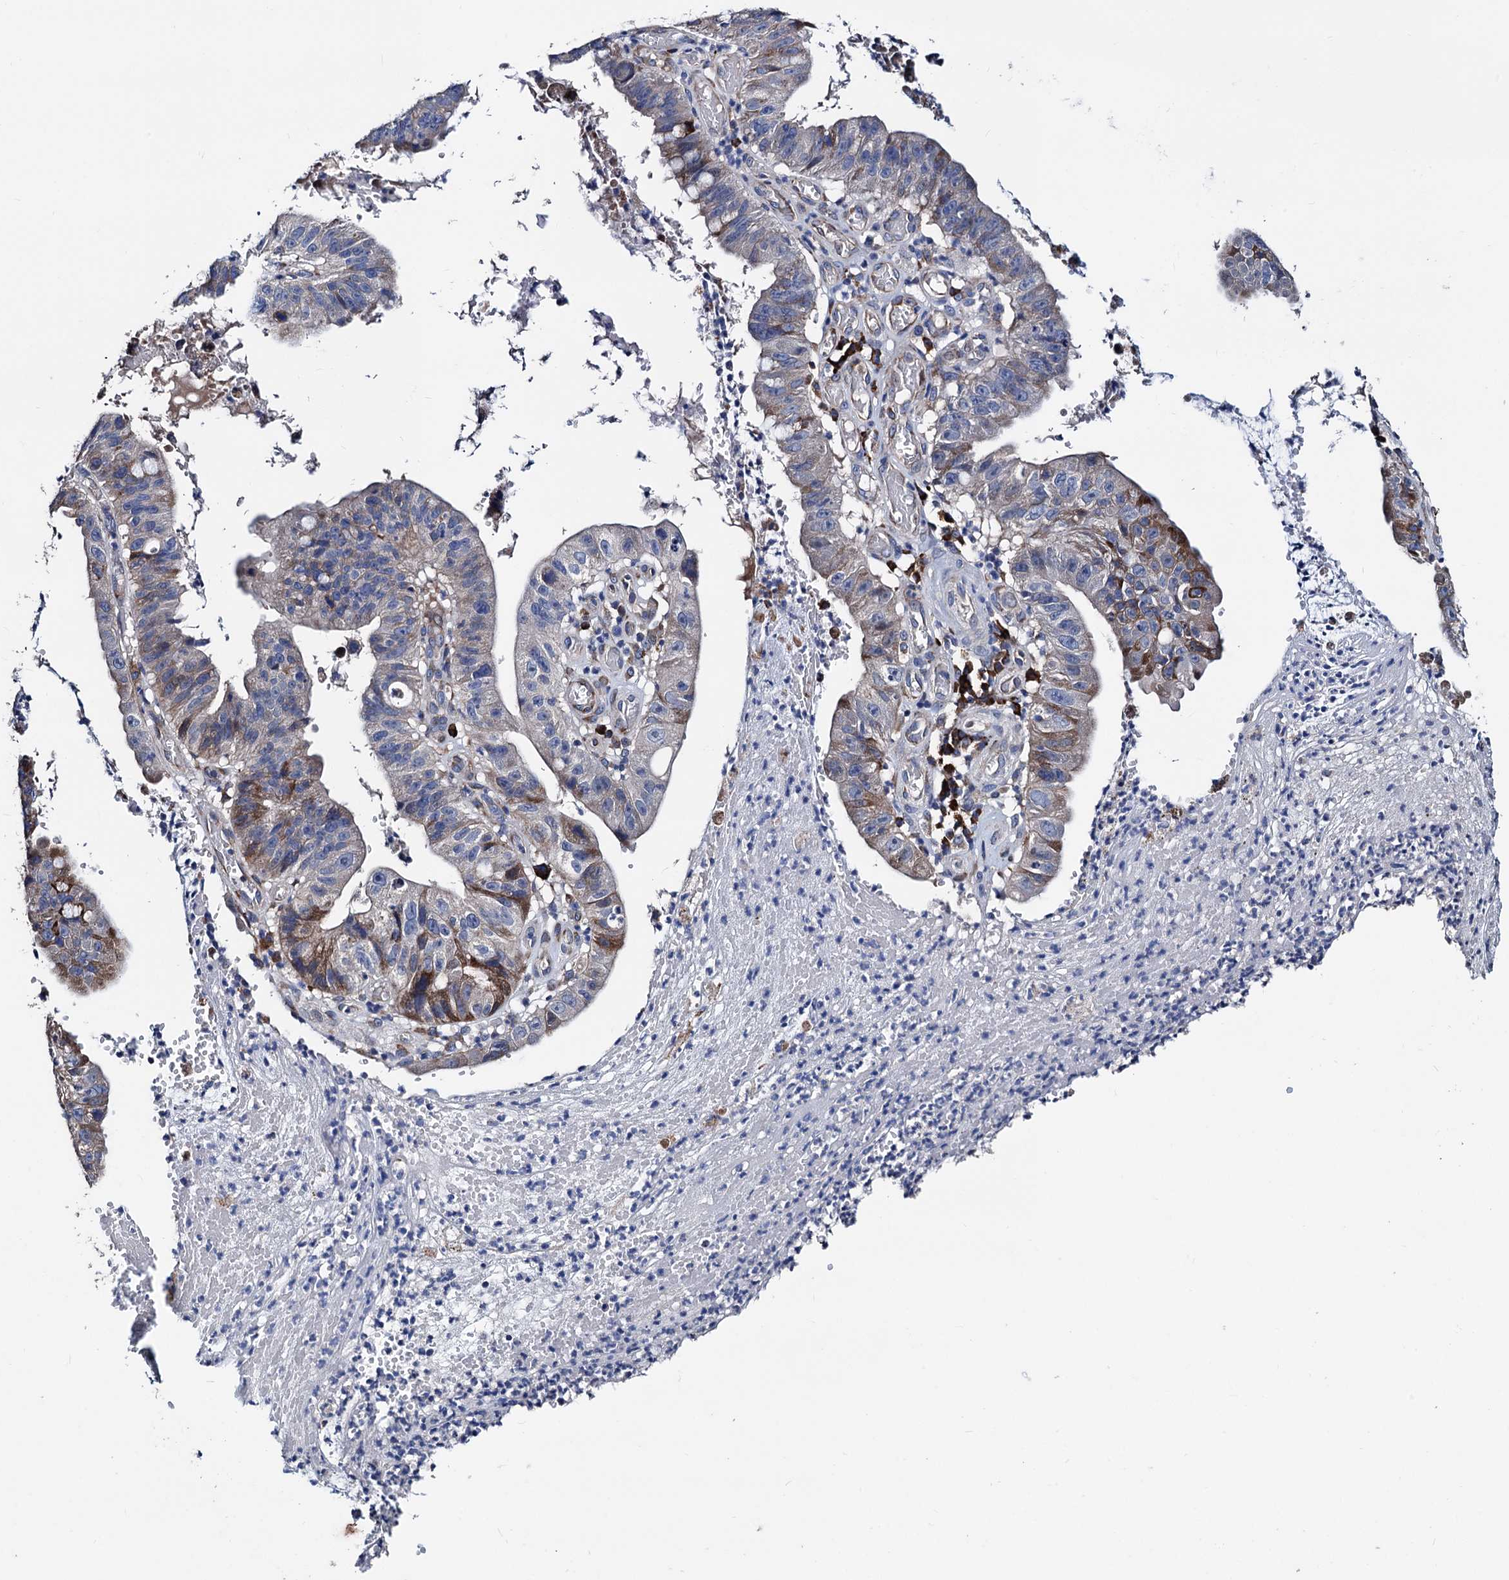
{"staining": {"intensity": "moderate", "quantity": "25%-75%", "location": "cytoplasmic/membranous"}, "tissue": "stomach cancer", "cell_type": "Tumor cells", "image_type": "cancer", "snomed": [{"axis": "morphology", "description": "Adenocarcinoma, NOS"}, {"axis": "topography", "description": "Stomach"}], "caption": "Protein staining of stomach cancer (adenocarcinoma) tissue exhibits moderate cytoplasmic/membranous staining in about 25%-75% of tumor cells.", "gene": "AKAP11", "patient": {"sex": "male", "age": 59}}